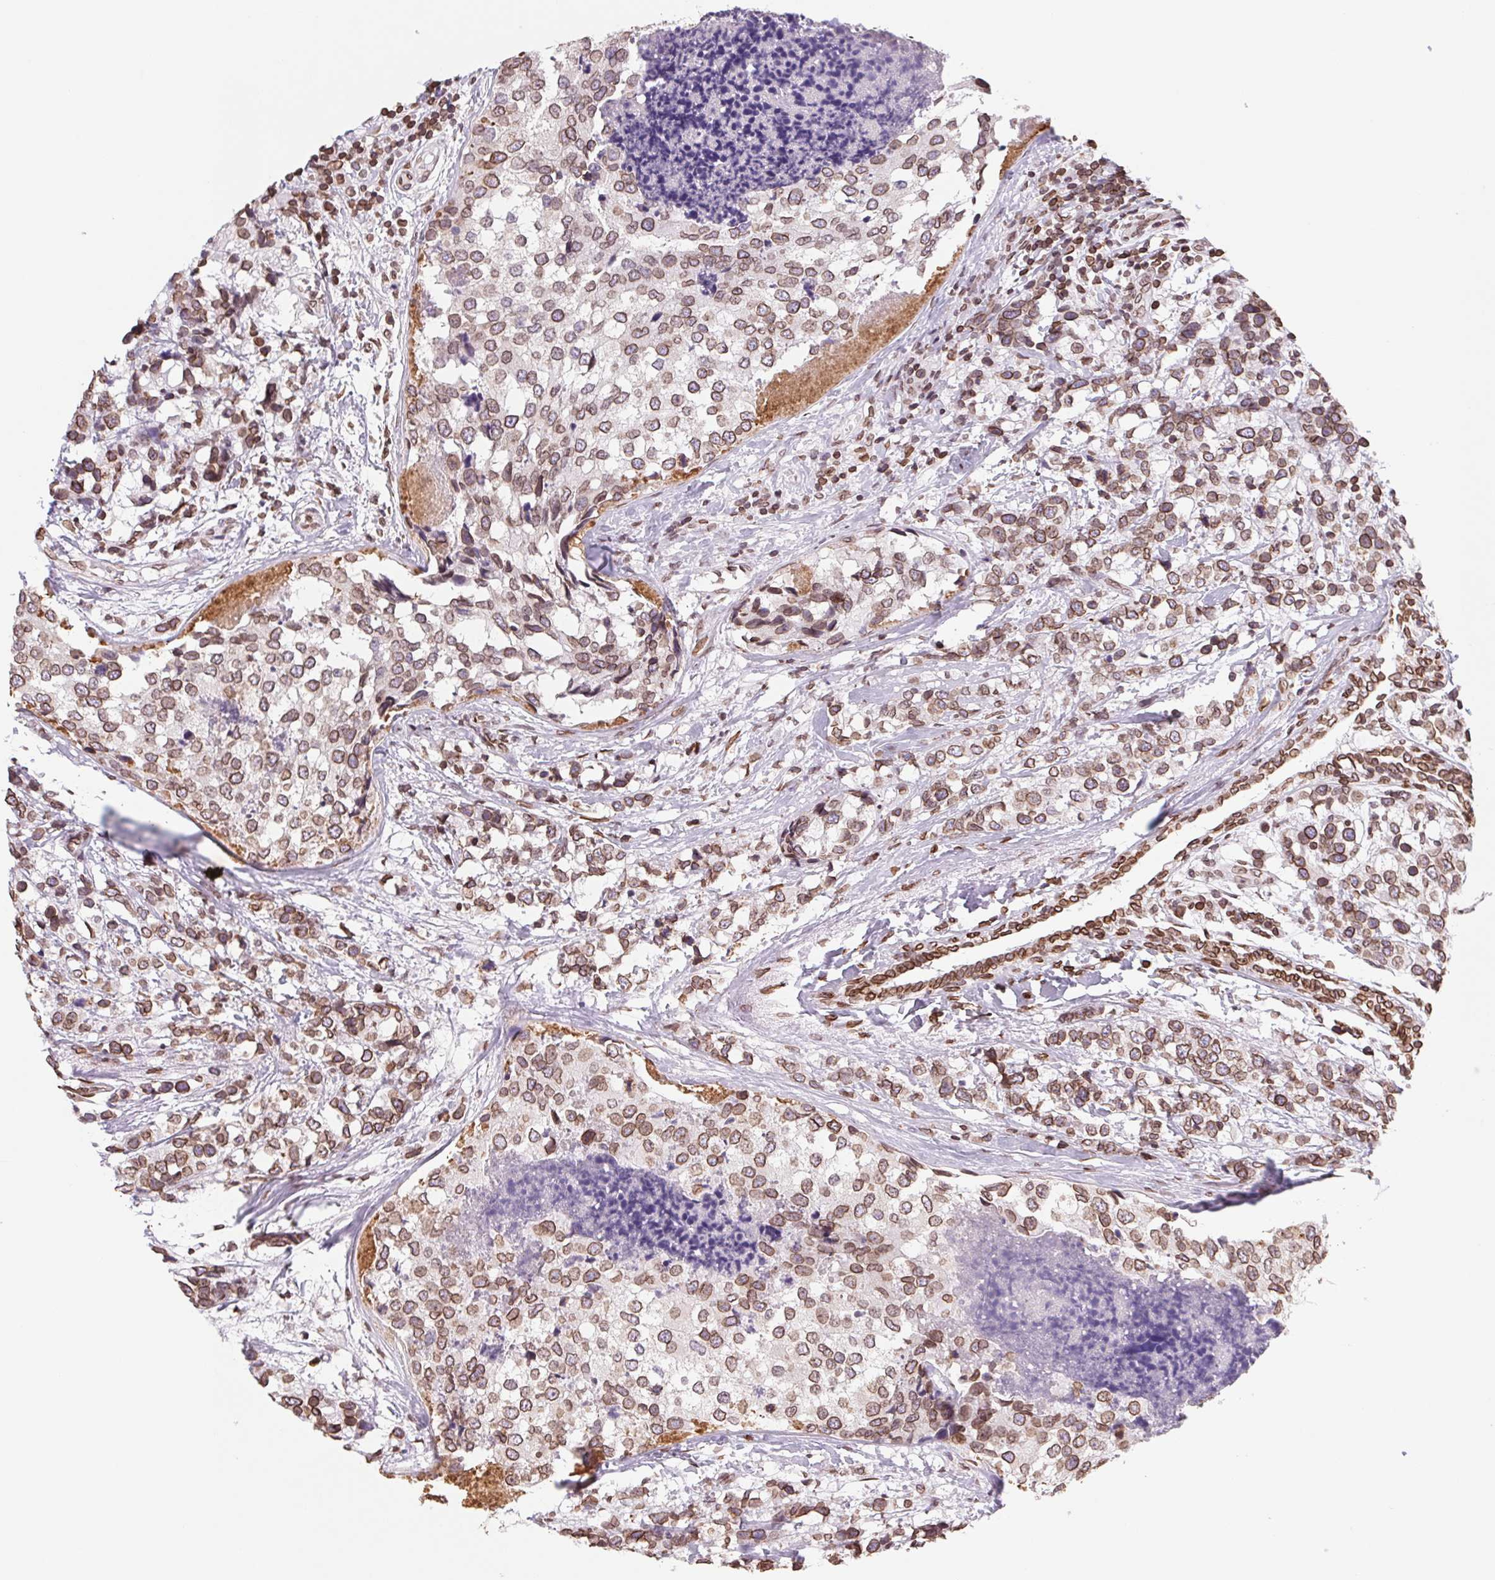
{"staining": {"intensity": "moderate", "quantity": ">75%", "location": "cytoplasmic/membranous,nuclear"}, "tissue": "breast cancer", "cell_type": "Tumor cells", "image_type": "cancer", "snomed": [{"axis": "morphology", "description": "Lobular carcinoma"}, {"axis": "topography", "description": "Breast"}], "caption": "About >75% of tumor cells in human breast cancer (lobular carcinoma) exhibit moderate cytoplasmic/membranous and nuclear protein expression as visualized by brown immunohistochemical staining.", "gene": "LMNB2", "patient": {"sex": "female", "age": 59}}